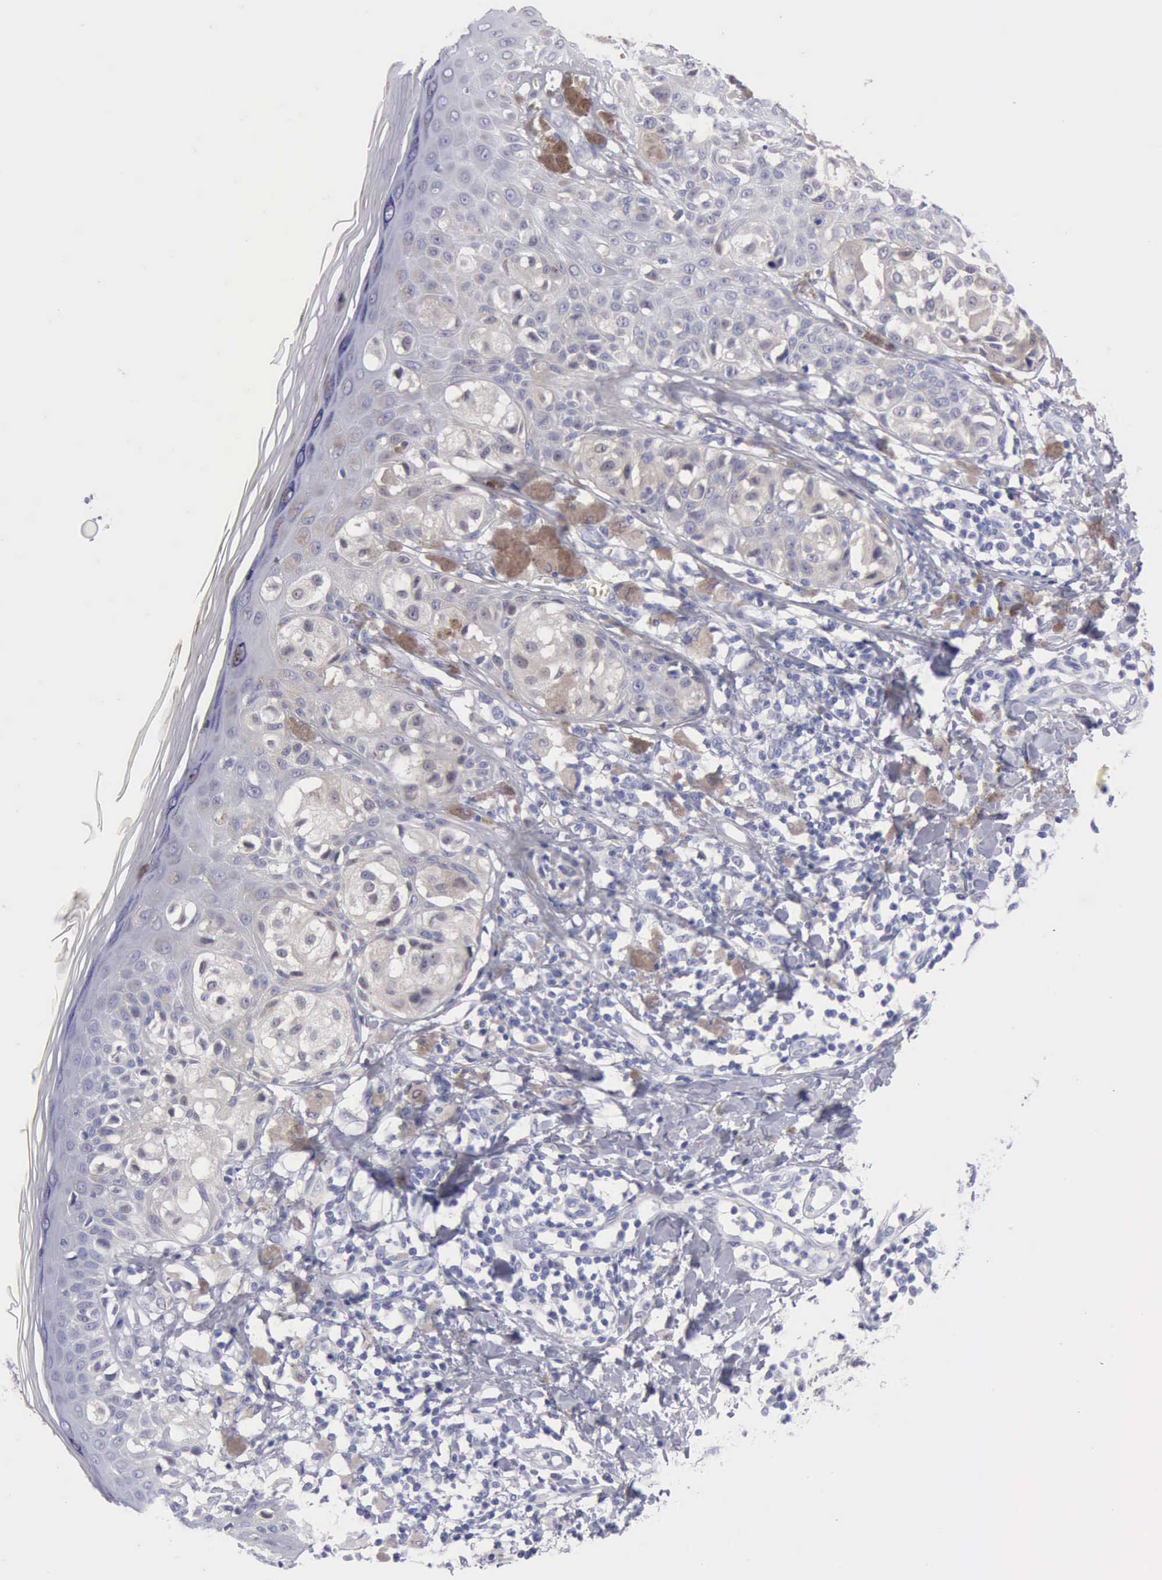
{"staining": {"intensity": "weak", "quantity": "<25%", "location": "cytoplasmic/membranous"}, "tissue": "melanoma", "cell_type": "Tumor cells", "image_type": "cancer", "snomed": [{"axis": "morphology", "description": "Malignant melanoma, NOS"}, {"axis": "topography", "description": "Skin"}], "caption": "Tumor cells are negative for protein expression in human melanoma.", "gene": "ANGEL1", "patient": {"sex": "female", "age": 55}}